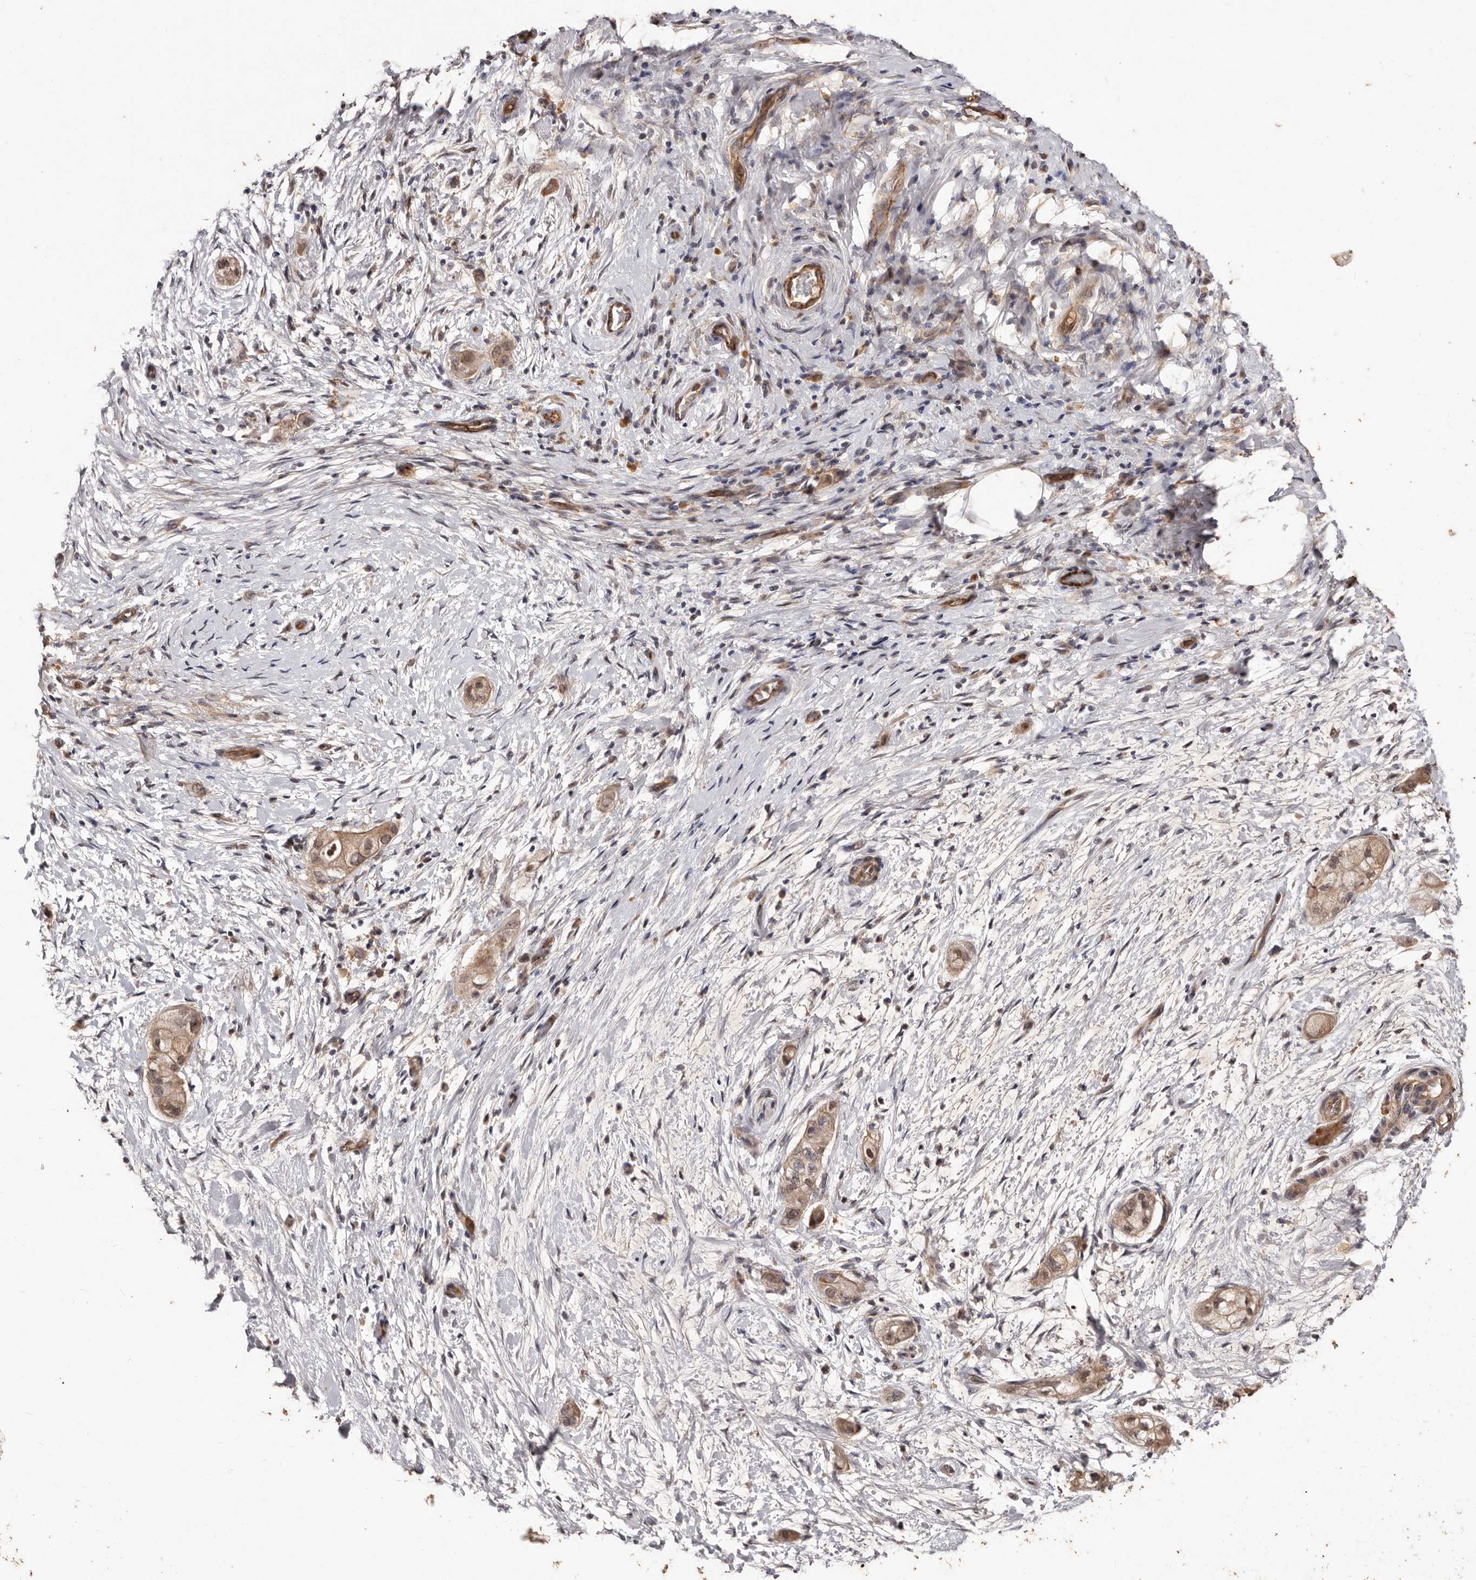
{"staining": {"intensity": "weak", "quantity": ">75%", "location": "cytoplasmic/membranous,nuclear"}, "tissue": "pancreatic cancer", "cell_type": "Tumor cells", "image_type": "cancer", "snomed": [{"axis": "morphology", "description": "Adenocarcinoma, NOS"}, {"axis": "topography", "description": "Pancreas"}], "caption": "A brown stain highlights weak cytoplasmic/membranous and nuclear positivity of a protein in pancreatic cancer tumor cells.", "gene": "CCL14", "patient": {"sex": "male", "age": 58}}